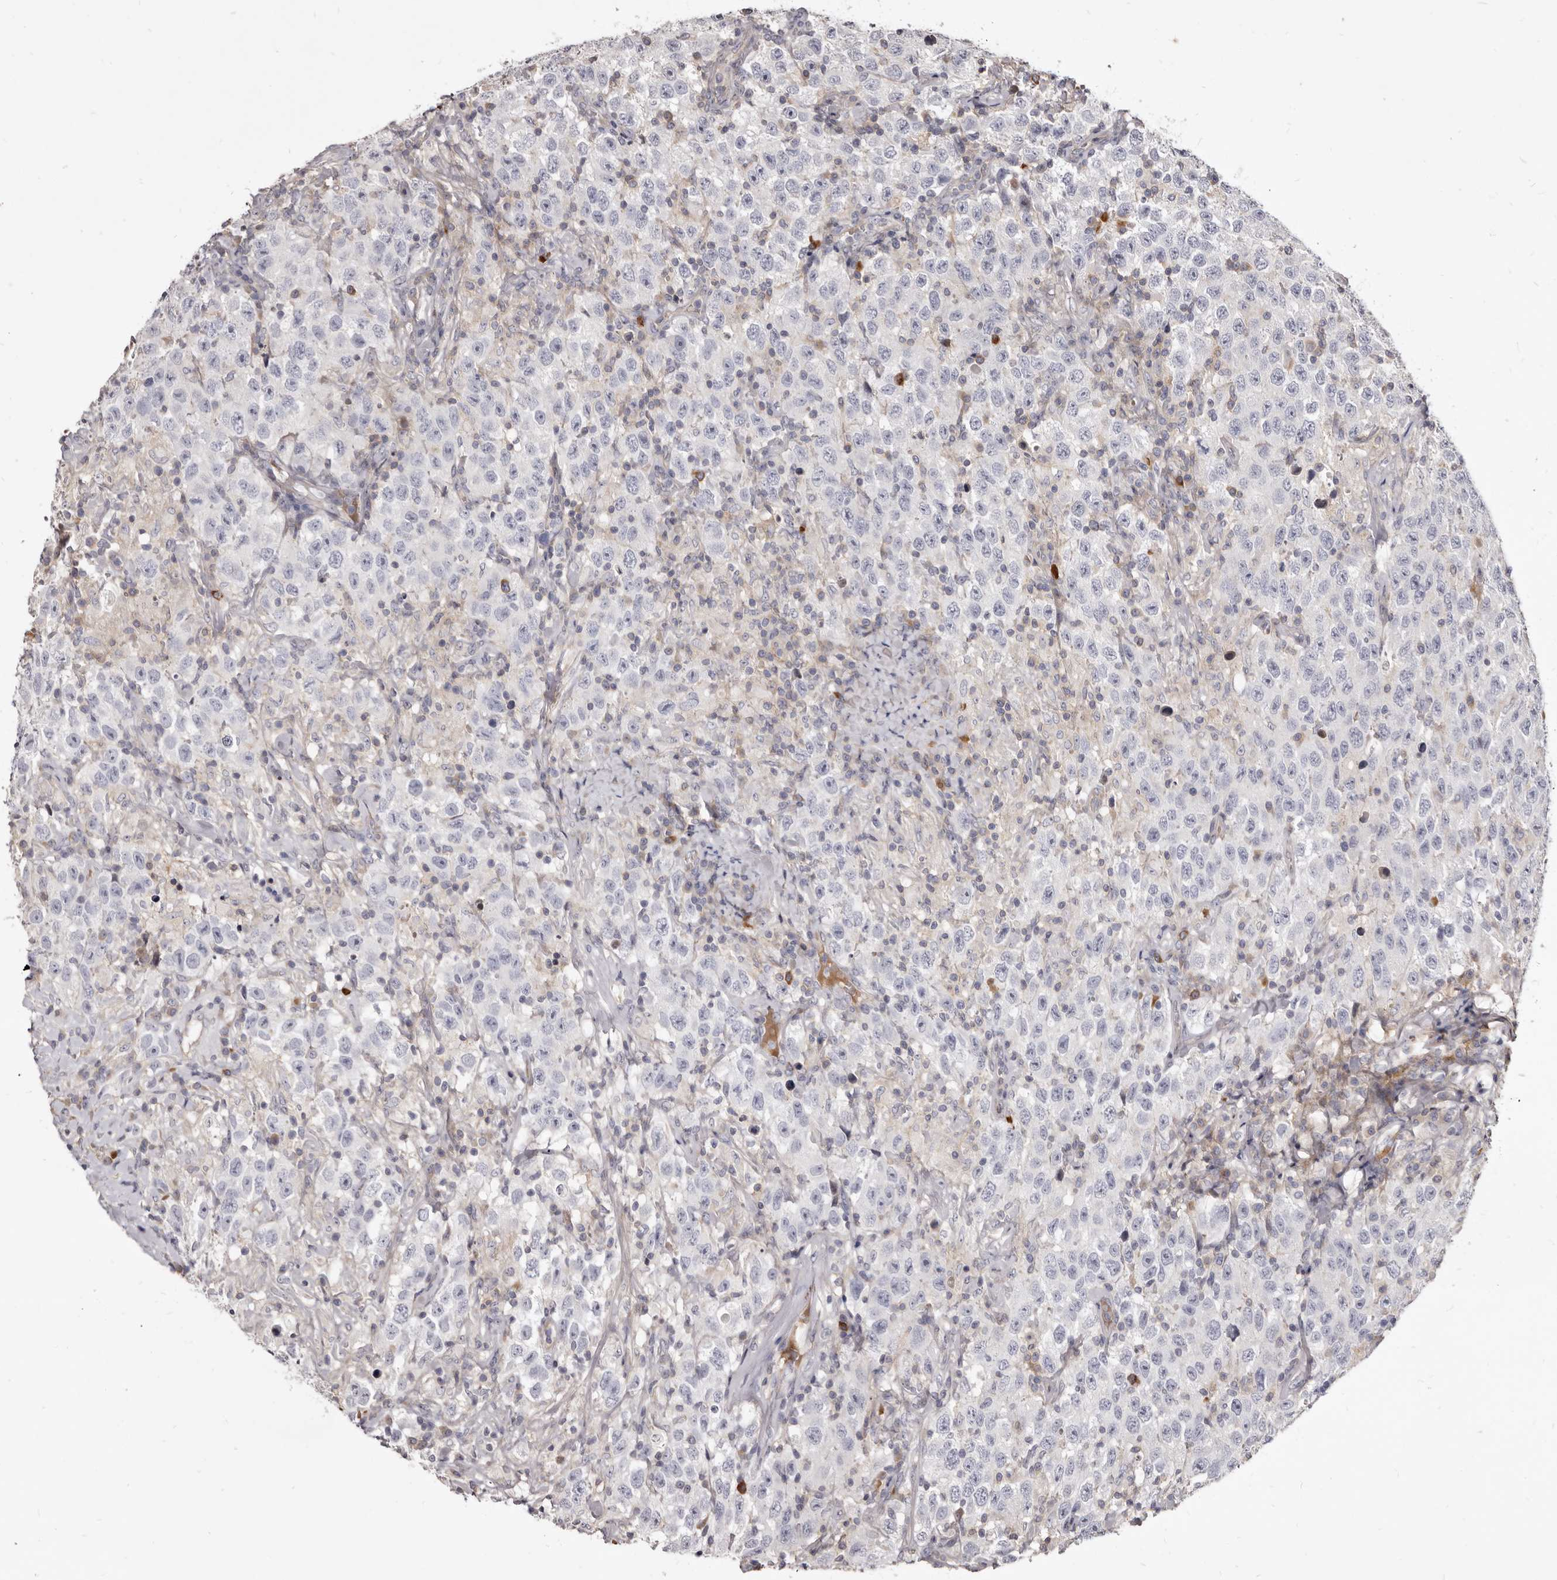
{"staining": {"intensity": "negative", "quantity": "none", "location": "none"}, "tissue": "testis cancer", "cell_type": "Tumor cells", "image_type": "cancer", "snomed": [{"axis": "morphology", "description": "Seminoma, NOS"}, {"axis": "topography", "description": "Testis"}], "caption": "Immunohistochemistry image of neoplastic tissue: seminoma (testis) stained with DAB shows no significant protein expression in tumor cells. Nuclei are stained in blue.", "gene": "FAS", "patient": {"sex": "male", "age": 41}}